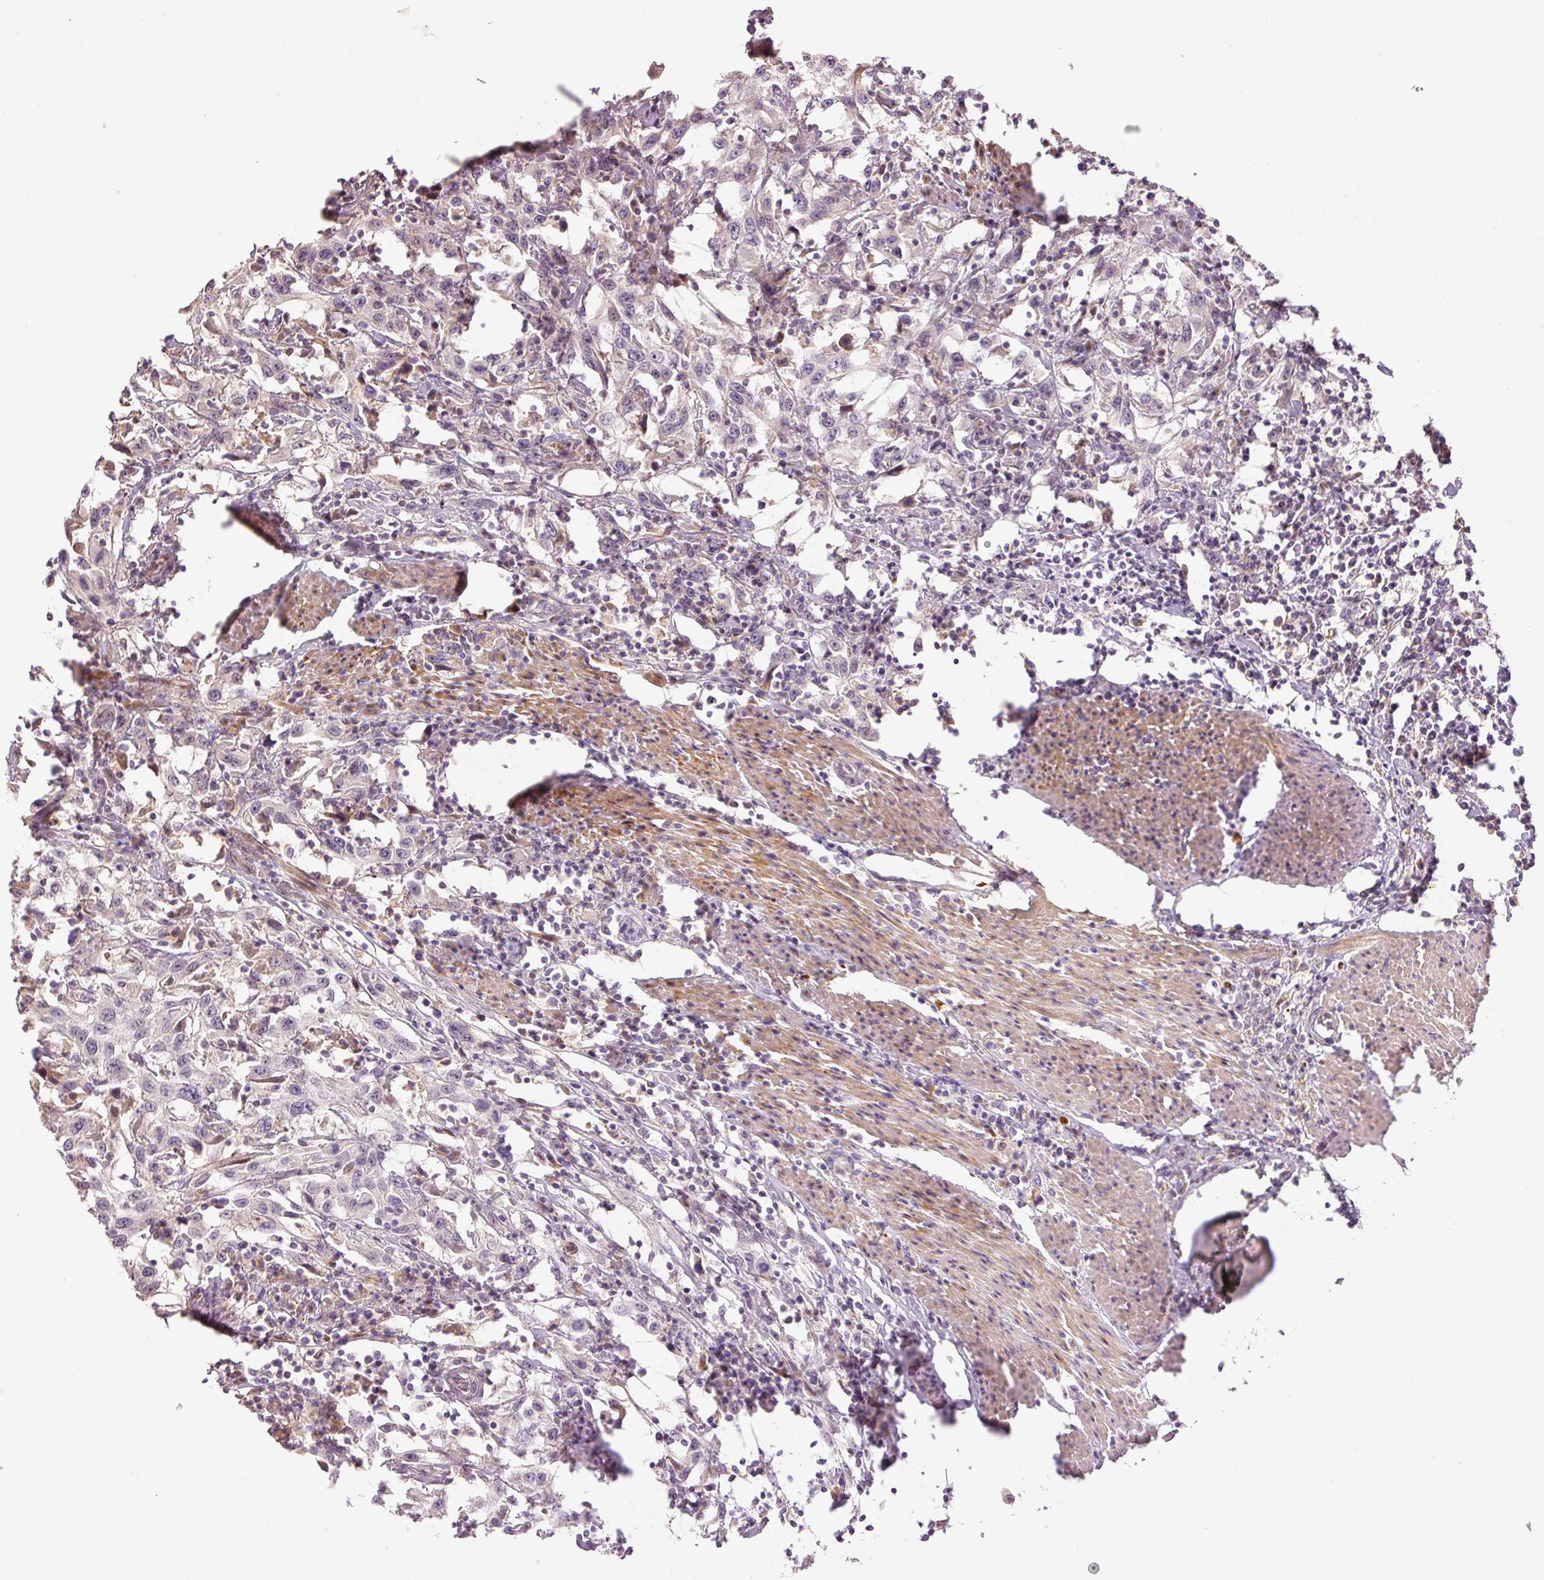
{"staining": {"intensity": "negative", "quantity": "none", "location": "none"}, "tissue": "urothelial cancer", "cell_type": "Tumor cells", "image_type": "cancer", "snomed": [{"axis": "morphology", "description": "Urothelial carcinoma, High grade"}, {"axis": "topography", "description": "Urinary bladder"}], "caption": "Immunohistochemistry histopathology image of neoplastic tissue: human urothelial cancer stained with DAB displays no significant protein positivity in tumor cells. (Brightfield microscopy of DAB immunohistochemistry (IHC) at high magnification).", "gene": "CMTM8", "patient": {"sex": "male", "age": 61}}